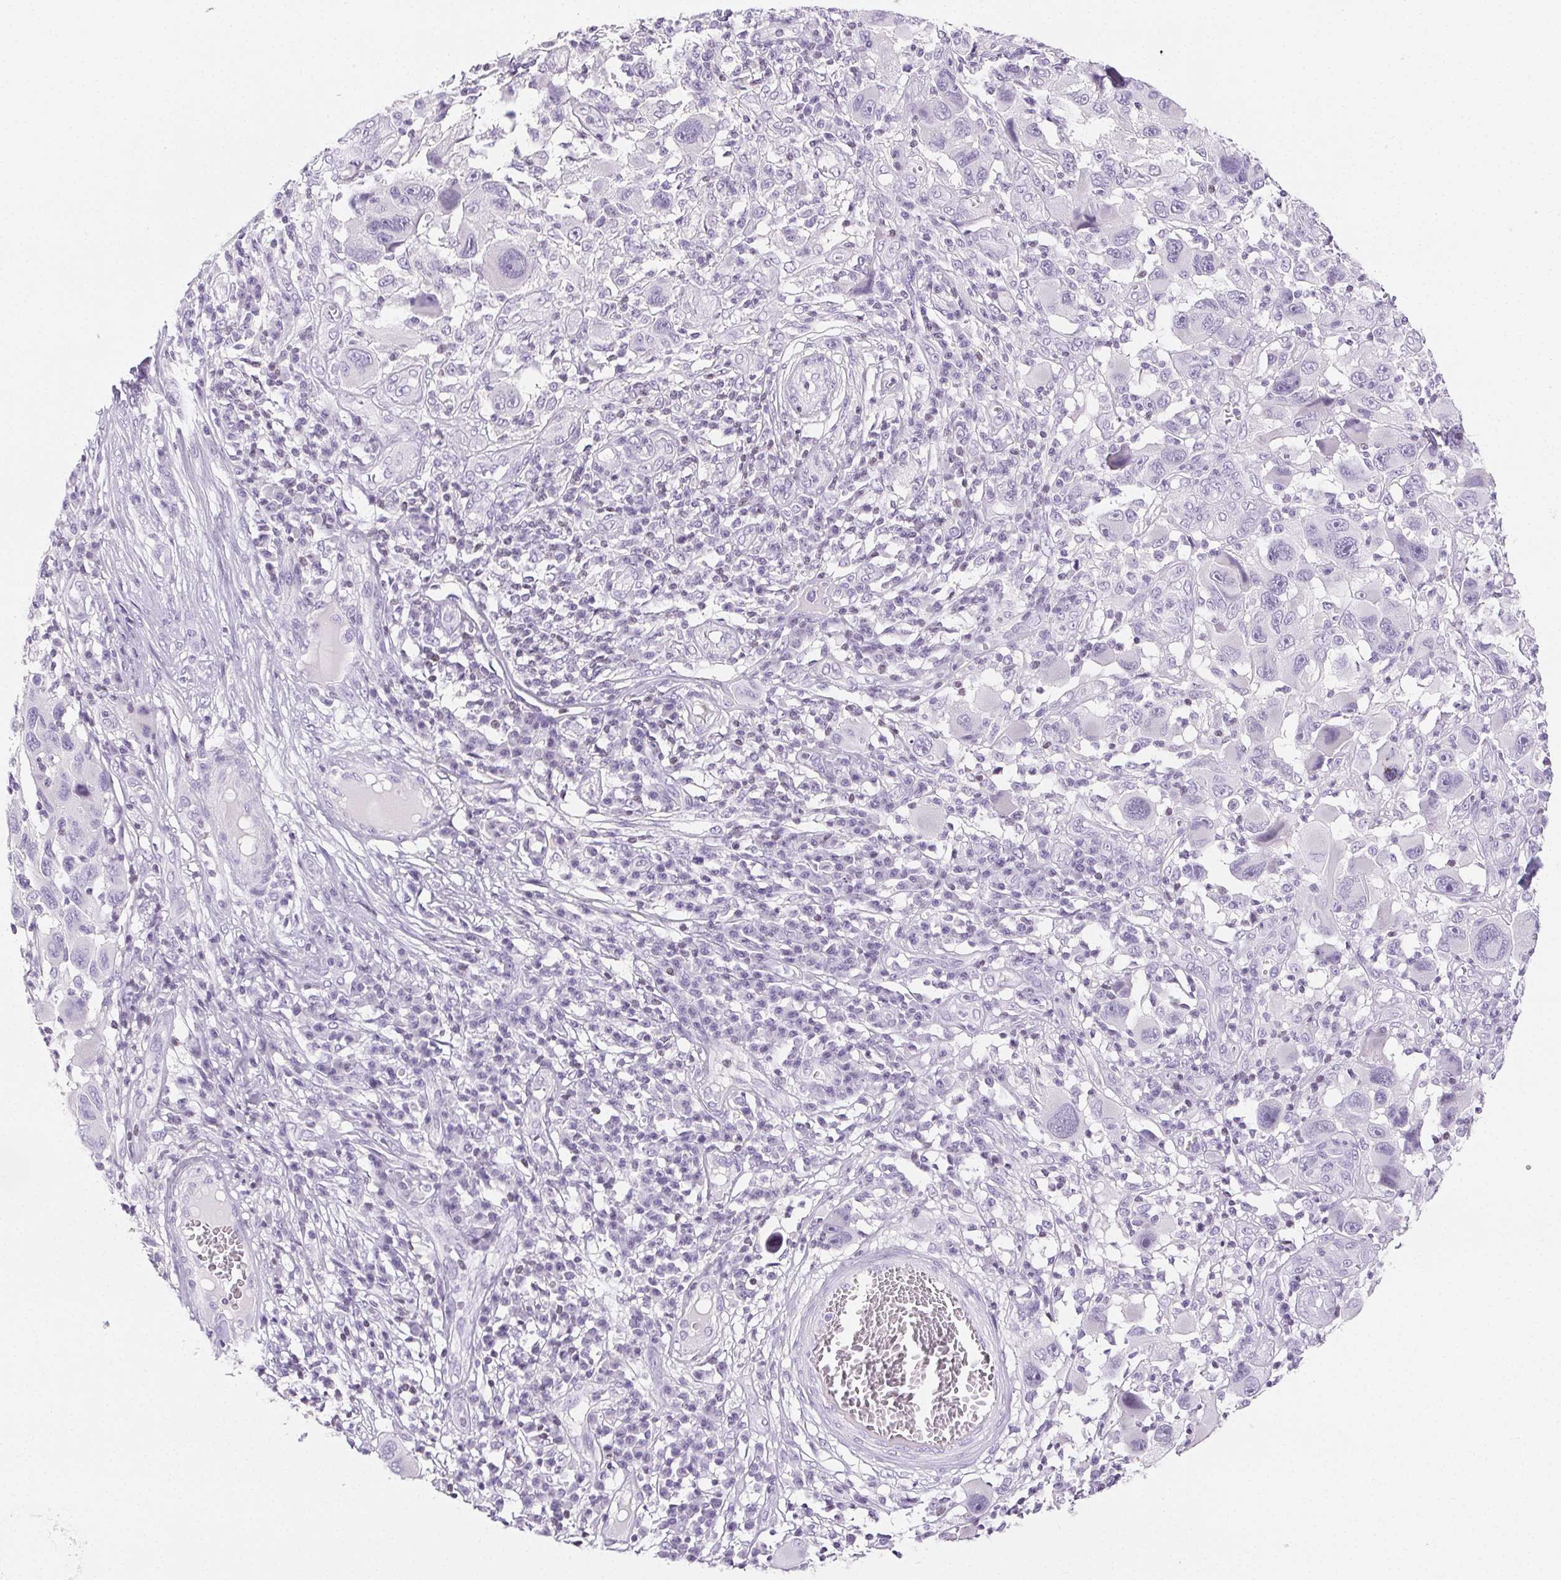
{"staining": {"intensity": "negative", "quantity": "none", "location": "none"}, "tissue": "melanoma", "cell_type": "Tumor cells", "image_type": "cancer", "snomed": [{"axis": "morphology", "description": "Malignant melanoma, NOS"}, {"axis": "topography", "description": "Skin"}], "caption": "Protein analysis of malignant melanoma reveals no significant expression in tumor cells.", "gene": "BEND2", "patient": {"sex": "male", "age": 53}}